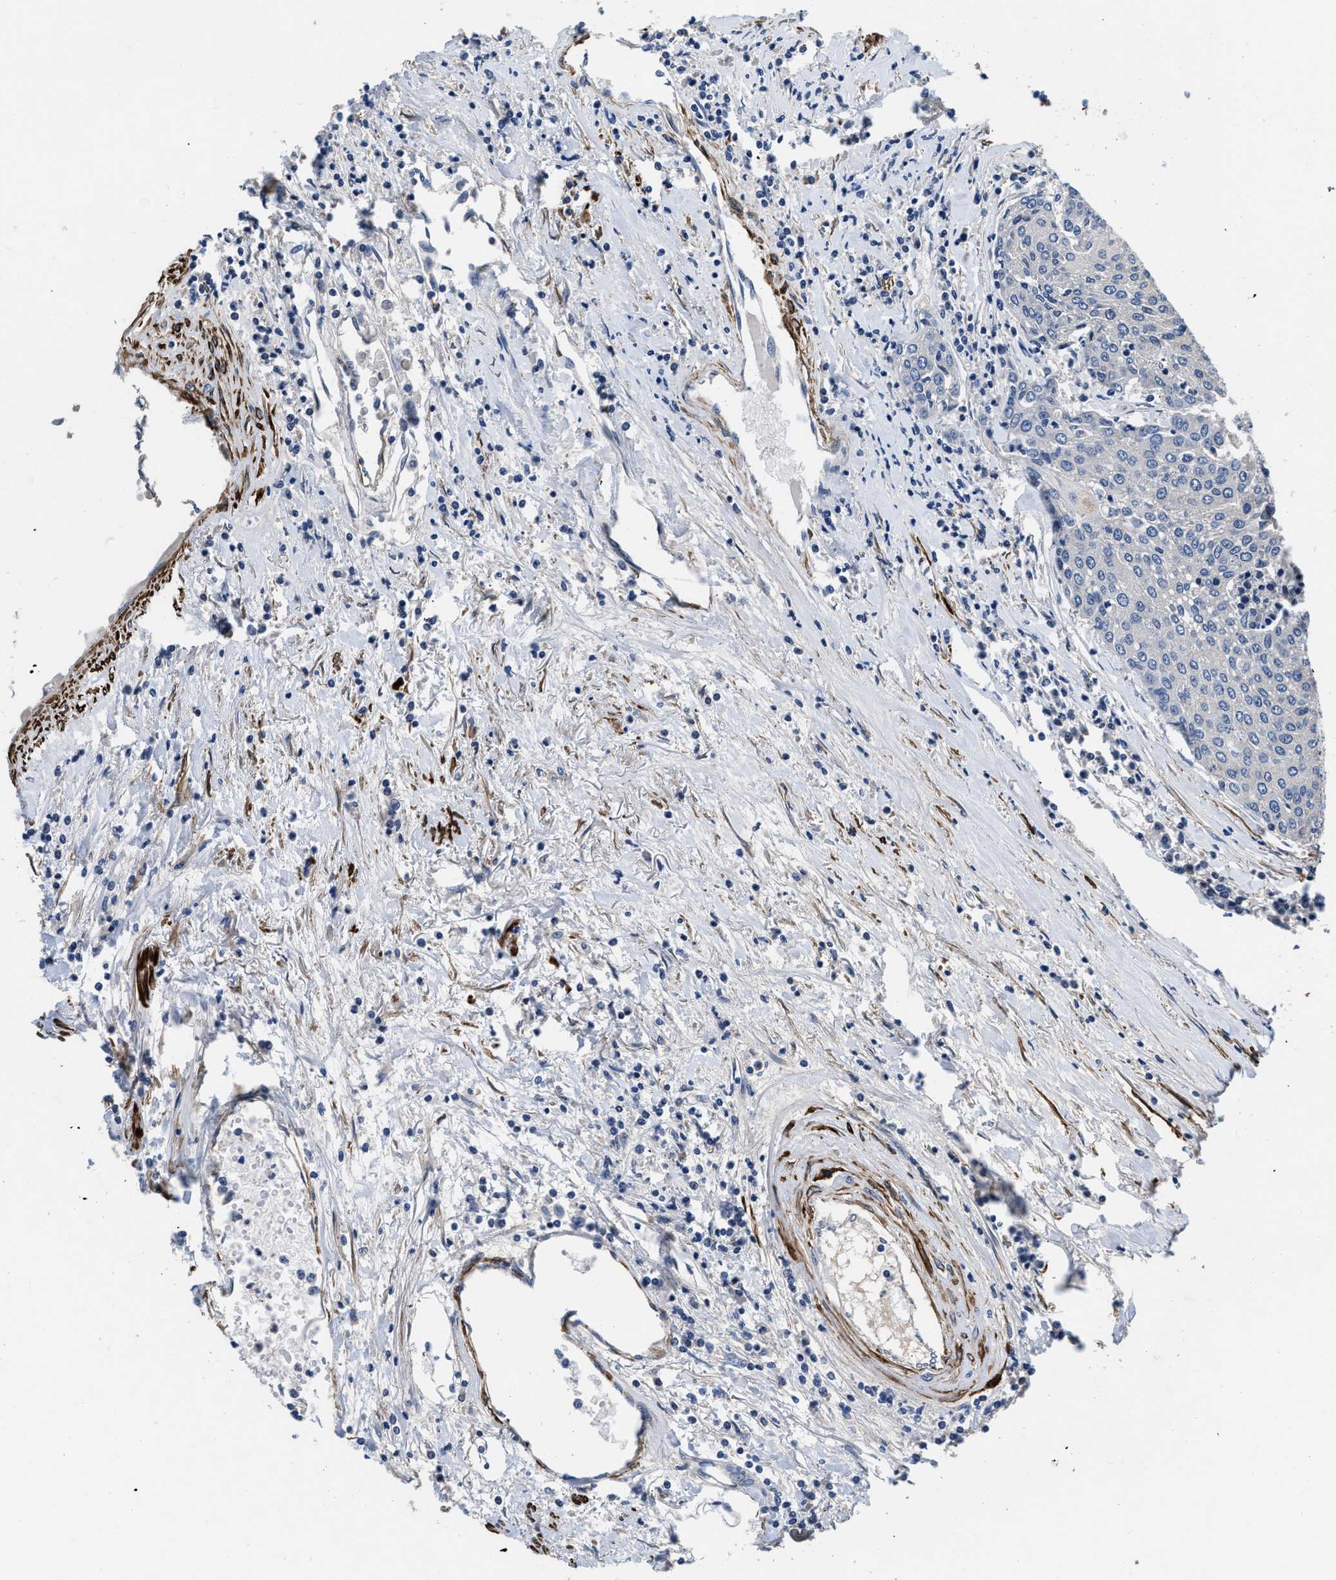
{"staining": {"intensity": "negative", "quantity": "none", "location": "none"}, "tissue": "urothelial cancer", "cell_type": "Tumor cells", "image_type": "cancer", "snomed": [{"axis": "morphology", "description": "Urothelial carcinoma, High grade"}, {"axis": "topography", "description": "Urinary bladder"}], "caption": "A photomicrograph of human urothelial cancer is negative for staining in tumor cells.", "gene": "LANCL2", "patient": {"sex": "female", "age": 85}}